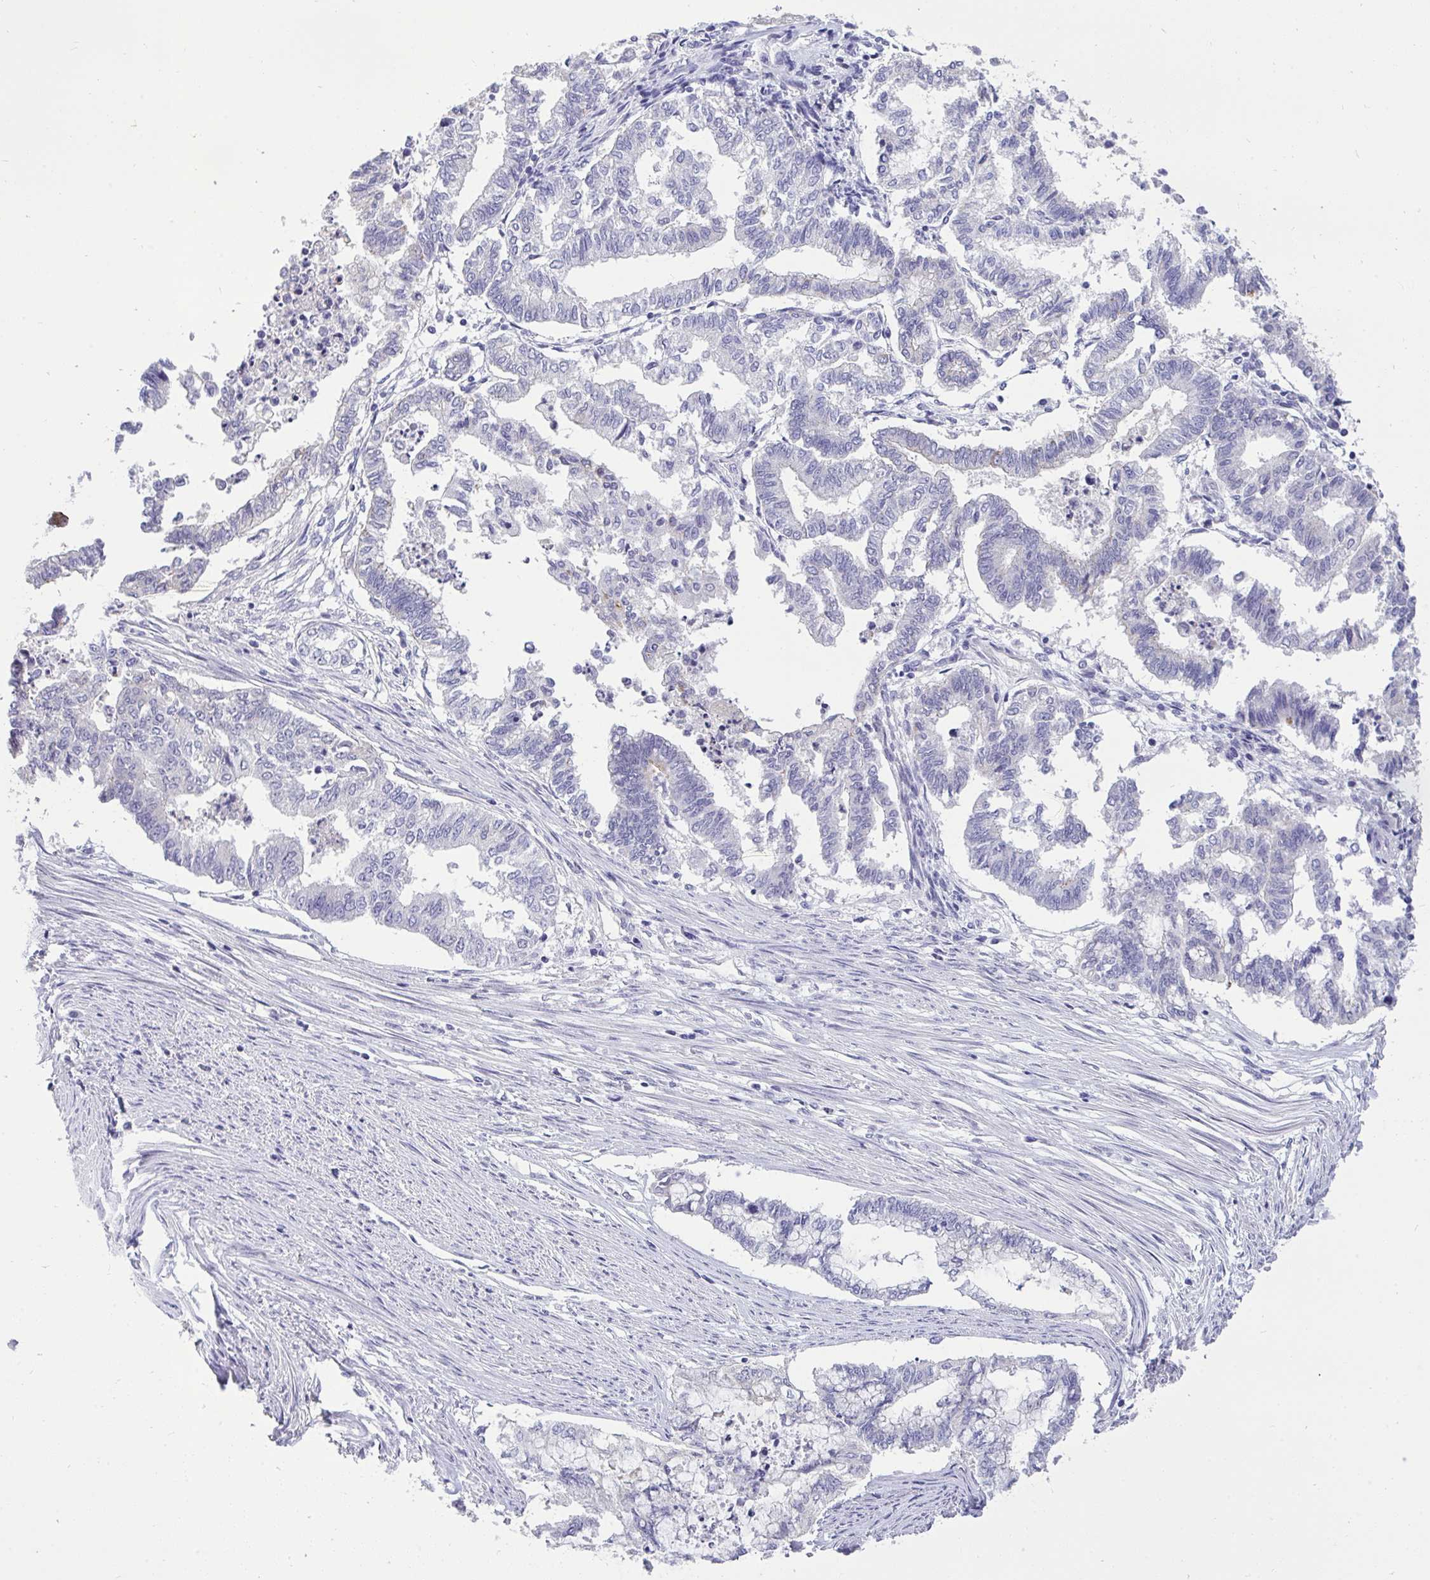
{"staining": {"intensity": "negative", "quantity": "none", "location": "none"}, "tissue": "endometrial cancer", "cell_type": "Tumor cells", "image_type": "cancer", "snomed": [{"axis": "morphology", "description": "Adenocarcinoma, NOS"}, {"axis": "topography", "description": "Endometrium"}], "caption": "An immunohistochemistry (IHC) histopathology image of endometrial adenocarcinoma is shown. There is no staining in tumor cells of endometrial adenocarcinoma.", "gene": "VGLL3", "patient": {"sex": "female", "age": 79}}